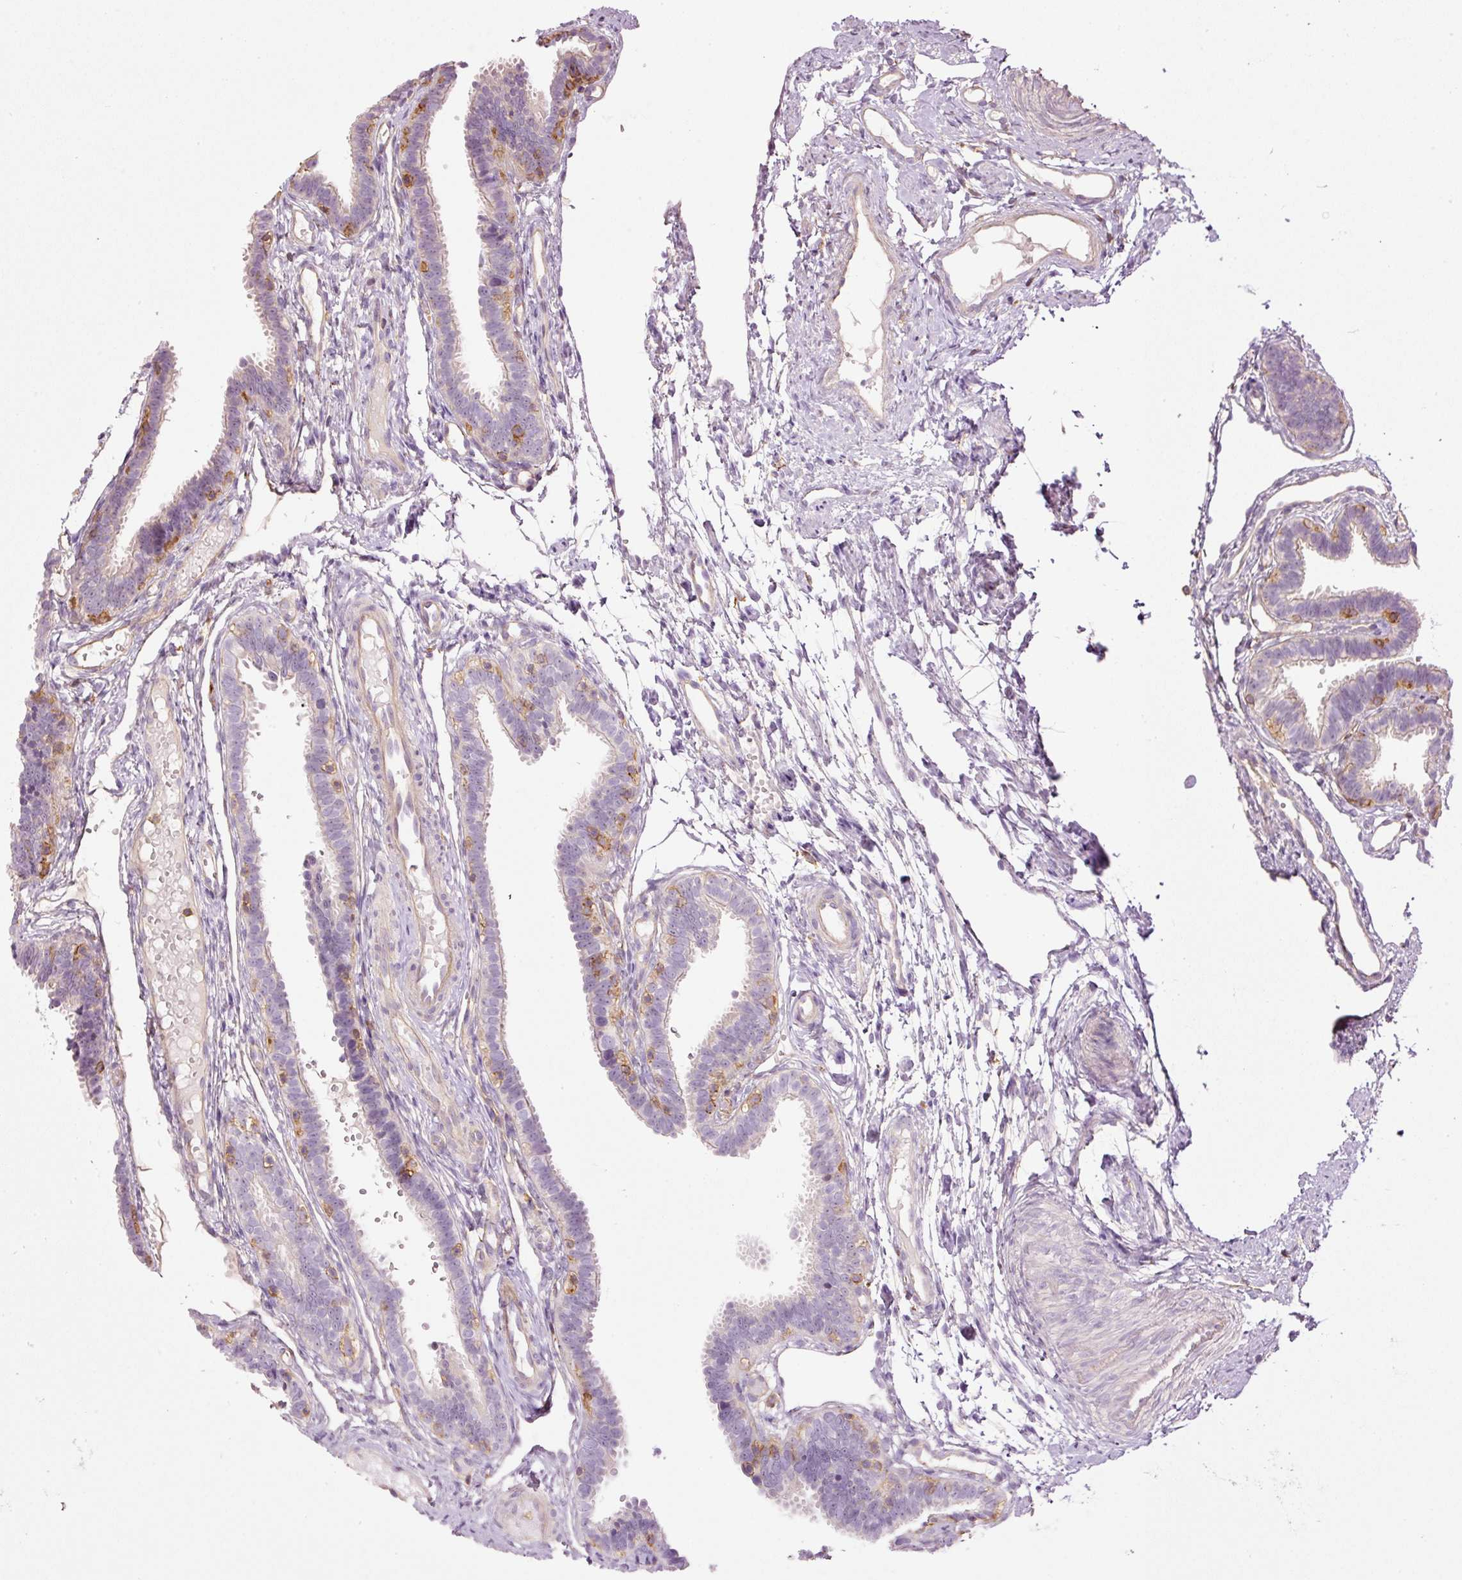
{"staining": {"intensity": "negative", "quantity": "none", "location": "none"}, "tissue": "fallopian tube", "cell_type": "Glandular cells", "image_type": "normal", "snomed": [{"axis": "morphology", "description": "Normal tissue, NOS"}, {"axis": "topography", "description": "Fallopian tube"}], "caption": "IHC histopathology image of normal fallopian tube stained for a protein (brown), which shows no positivity in glandular cells.", "gene": "SIPA1", "patient": {"sex": "female", "age": 37}}